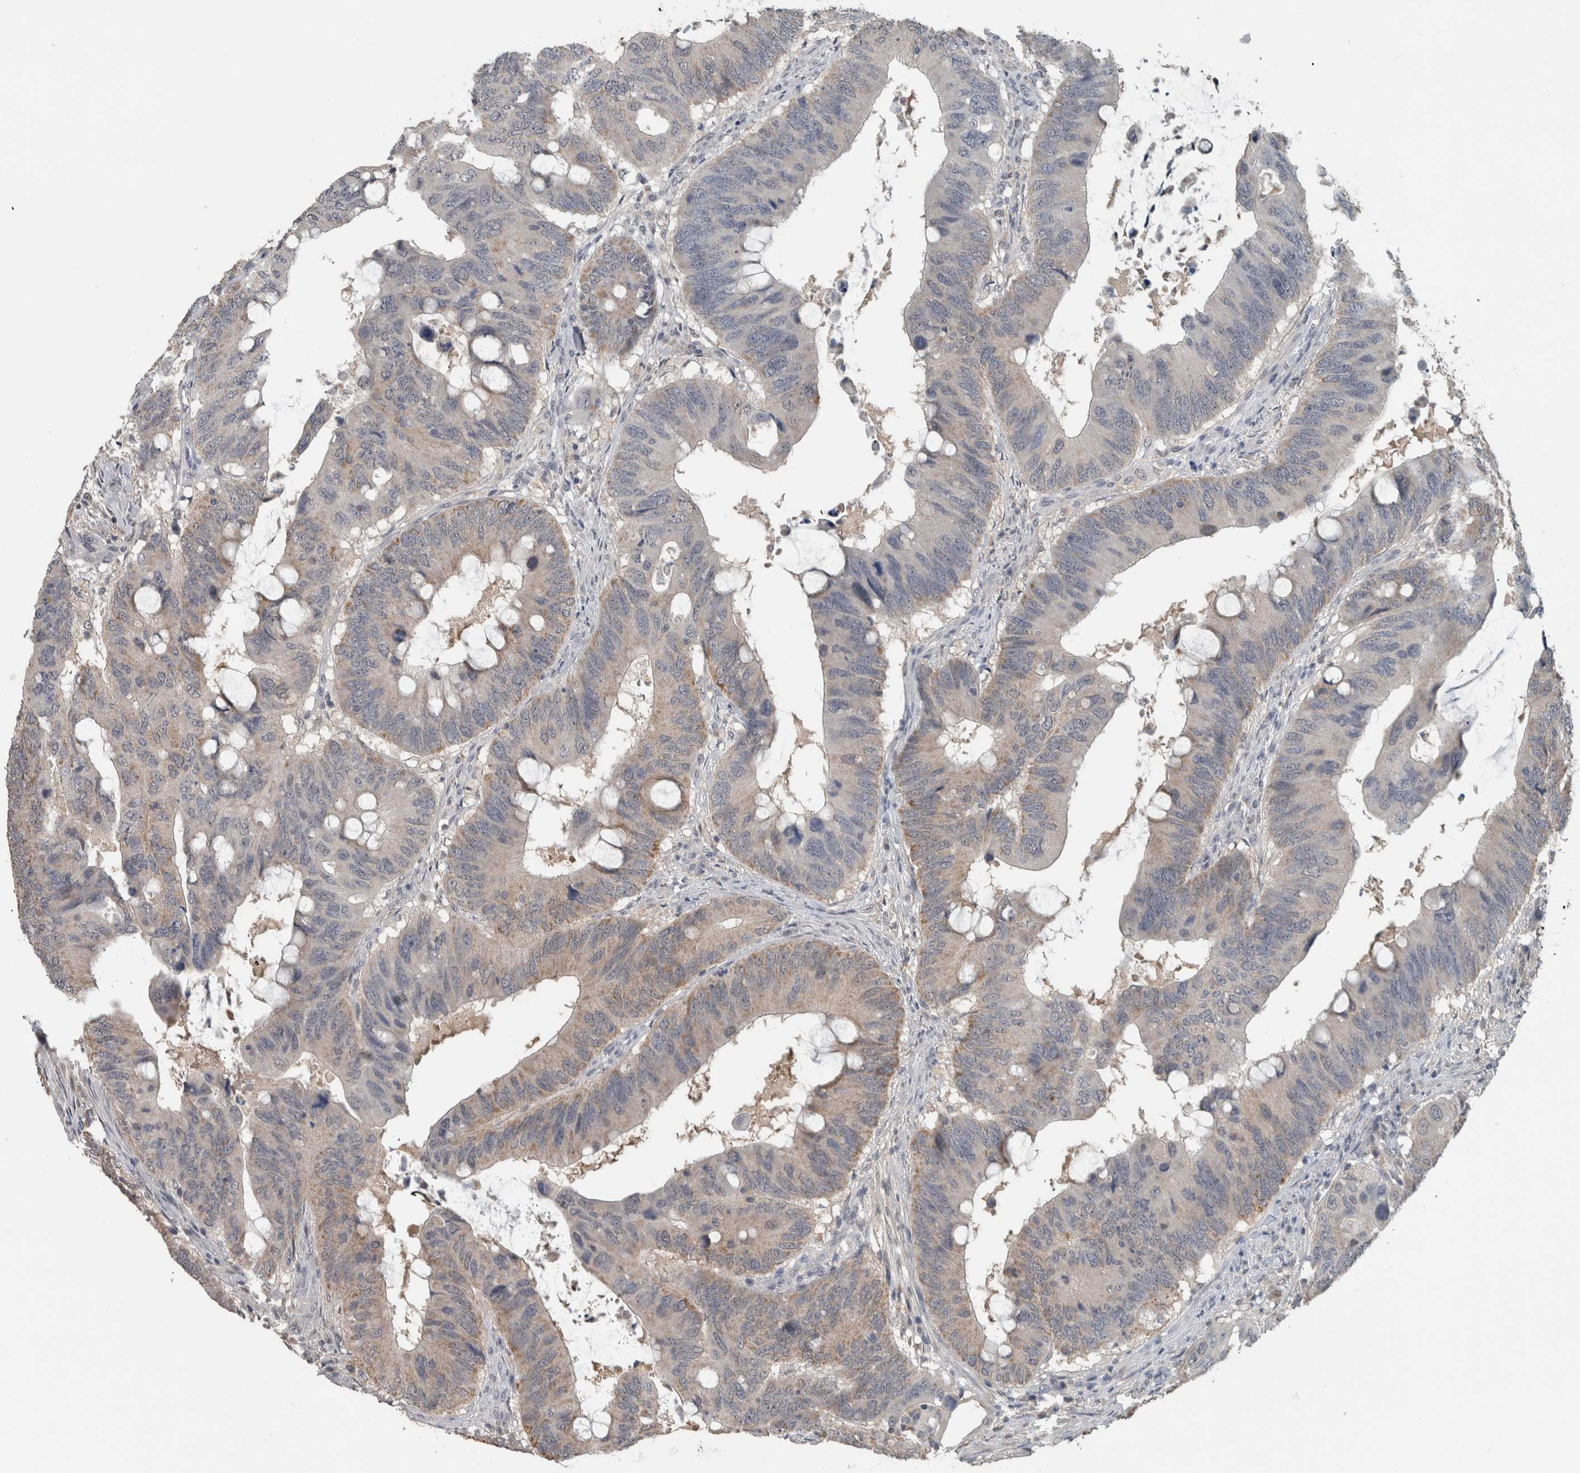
{"staining": {"intensity": "moderate", "quantity": "<25%", "location": "cytoplasmic/membranous"}, "tissue": "colorectal cancer", "cell_type": "Tumor cells", "image_type": "cancer", "snomed": [{"axis": "morphology", "description": "Adenocarcinoma, NOS"}, {"axis": "topography", "description": "Colon"}], "caption": "This is an image of immunohistochemistry (IHC) staining of colorectal cancer, which shows moderate staining in the cytoplasmic/membranous of tumor cells.", "gene": "ACSF2", "patient": {"sex": "male", "age": 71}}